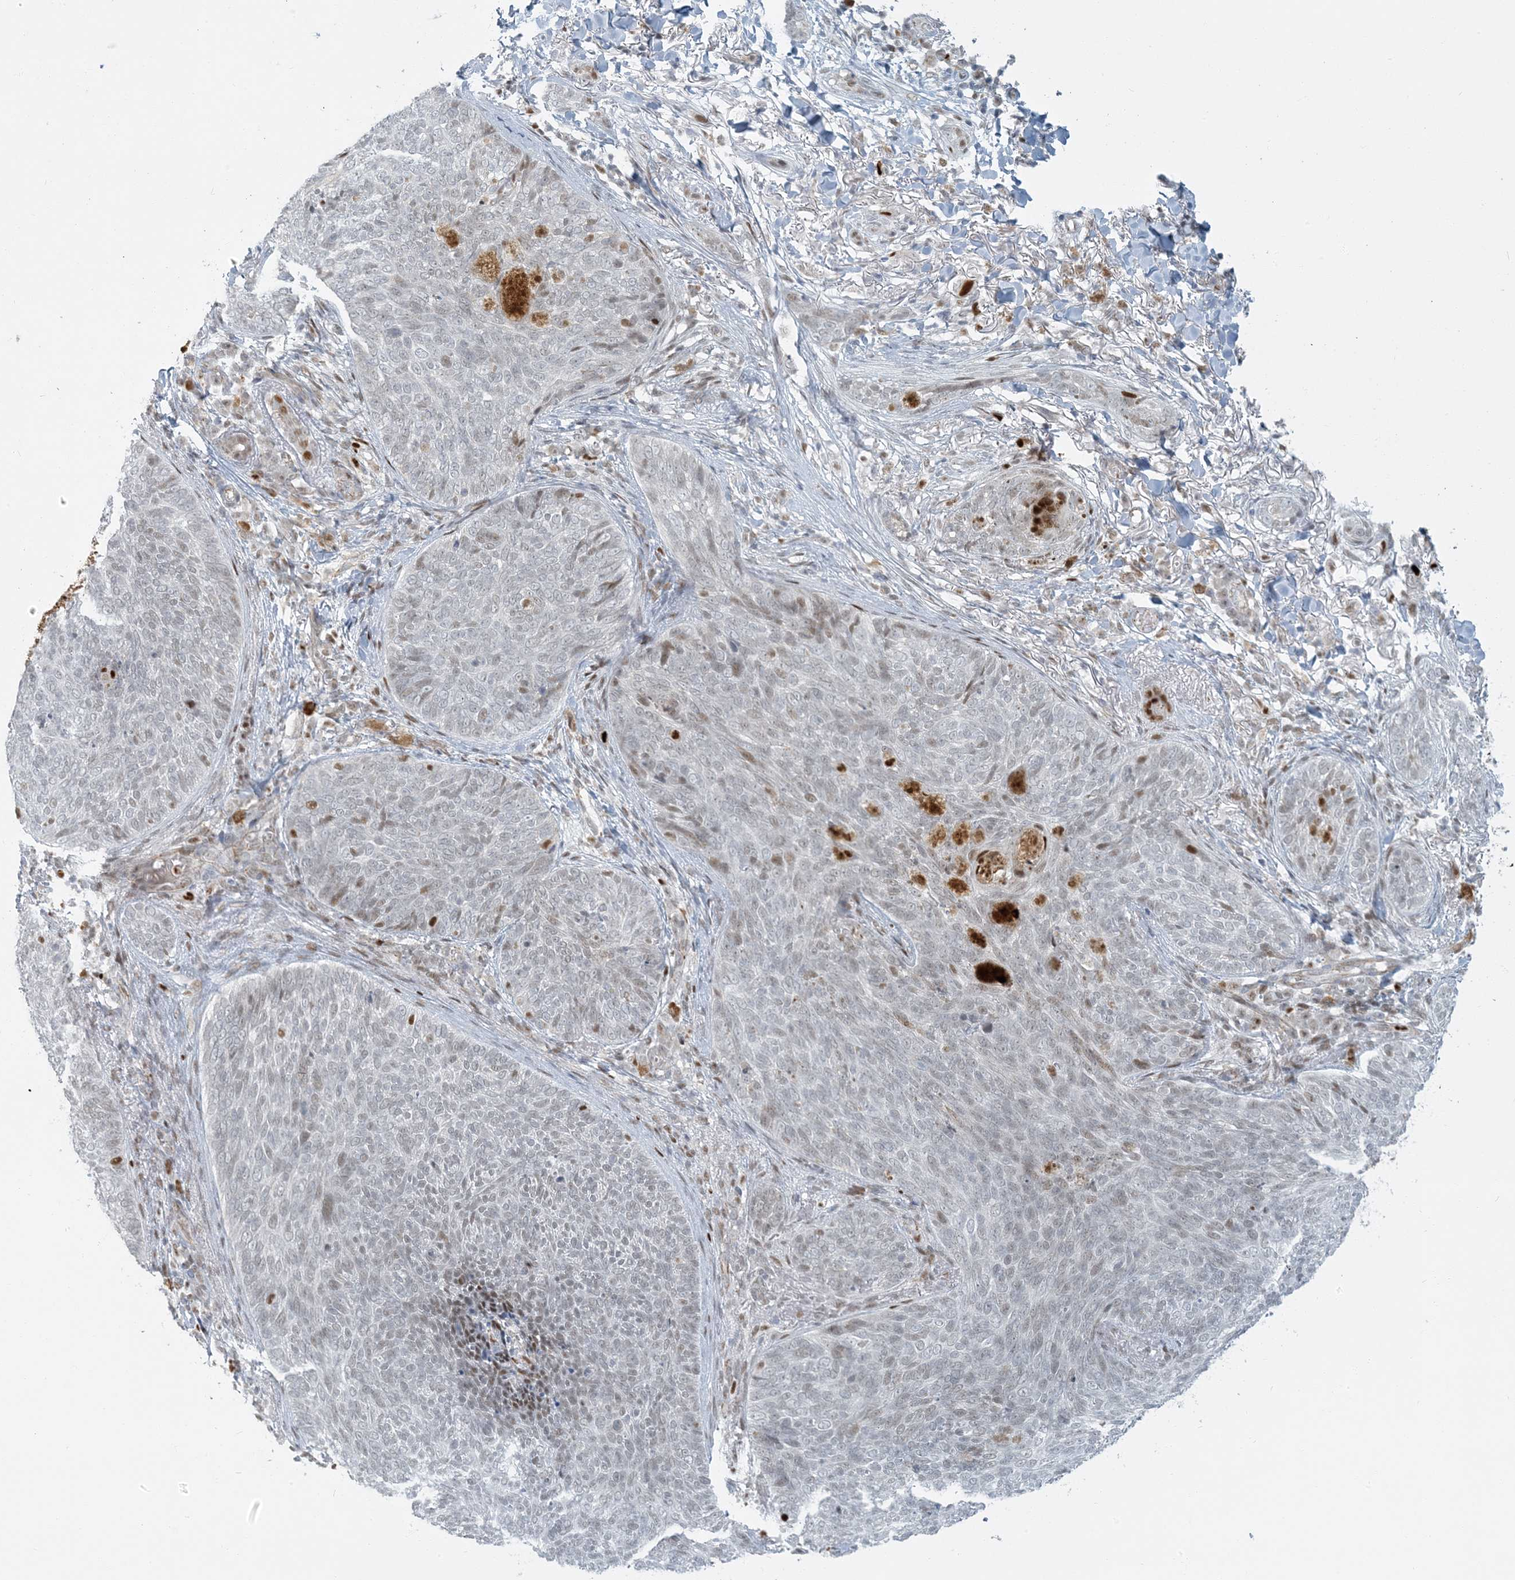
{"staining": {"intensity": "weak", "quantity": "<25%", "location": "nuclear"}, "tissue": "skin cancer", "cell_type": "Tumor cells", "image_type": "cancer", "snomed": [{"axis": "morphology", "description": "Basal cell carcinoma"}, {"axis": "topography", "description": "Skin"}], "caption": "Basal cell carcinoma (skin) stained for a protein using IHC reveals no staining tumor cells.", "gene": "AK9", "patient": {"sex": "male", "age": 85}}